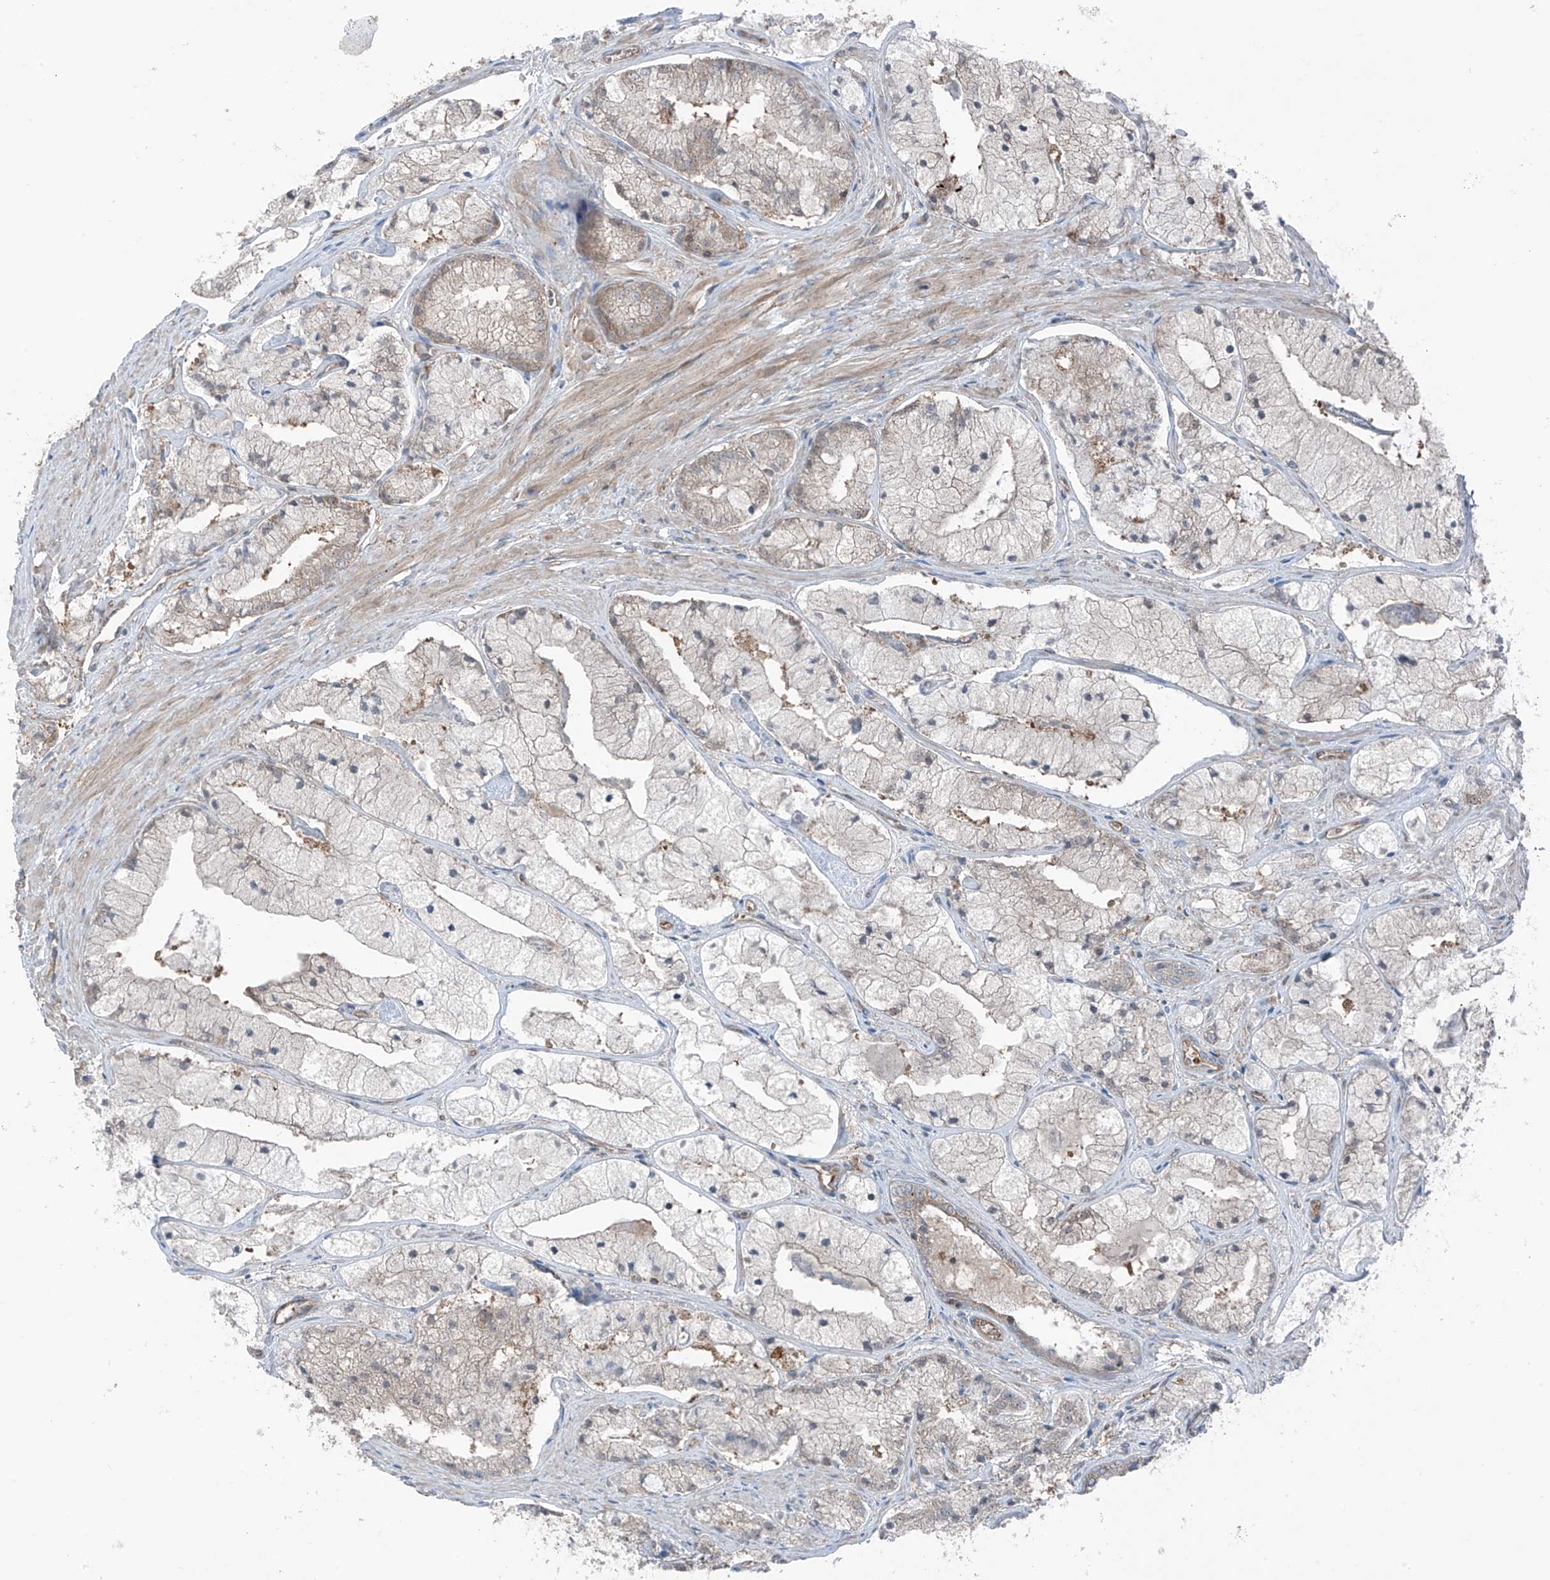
{"staining": {"intensity": "moderate", "quantity": "25%-75%", "location": "cytoplasmic/membranous"}, "tissue": "prostate cancer", "cell_type": "Tumor cells", "image_type": "cancer", "snomed": [{"axis": "morphology", "description": "Adenocarcinoma, High grade"}, {"axis": "topography", "description": "Prostate"}], "caption": "This is a micrograph of IHC staining of adenocarcinoma (high-grade) (prostate), which shows moderate expression in the cytoplasmic/membranous of tumor cells.", "gene": "TXNDC9", "patient": {"sex": "male", "age": 50}}